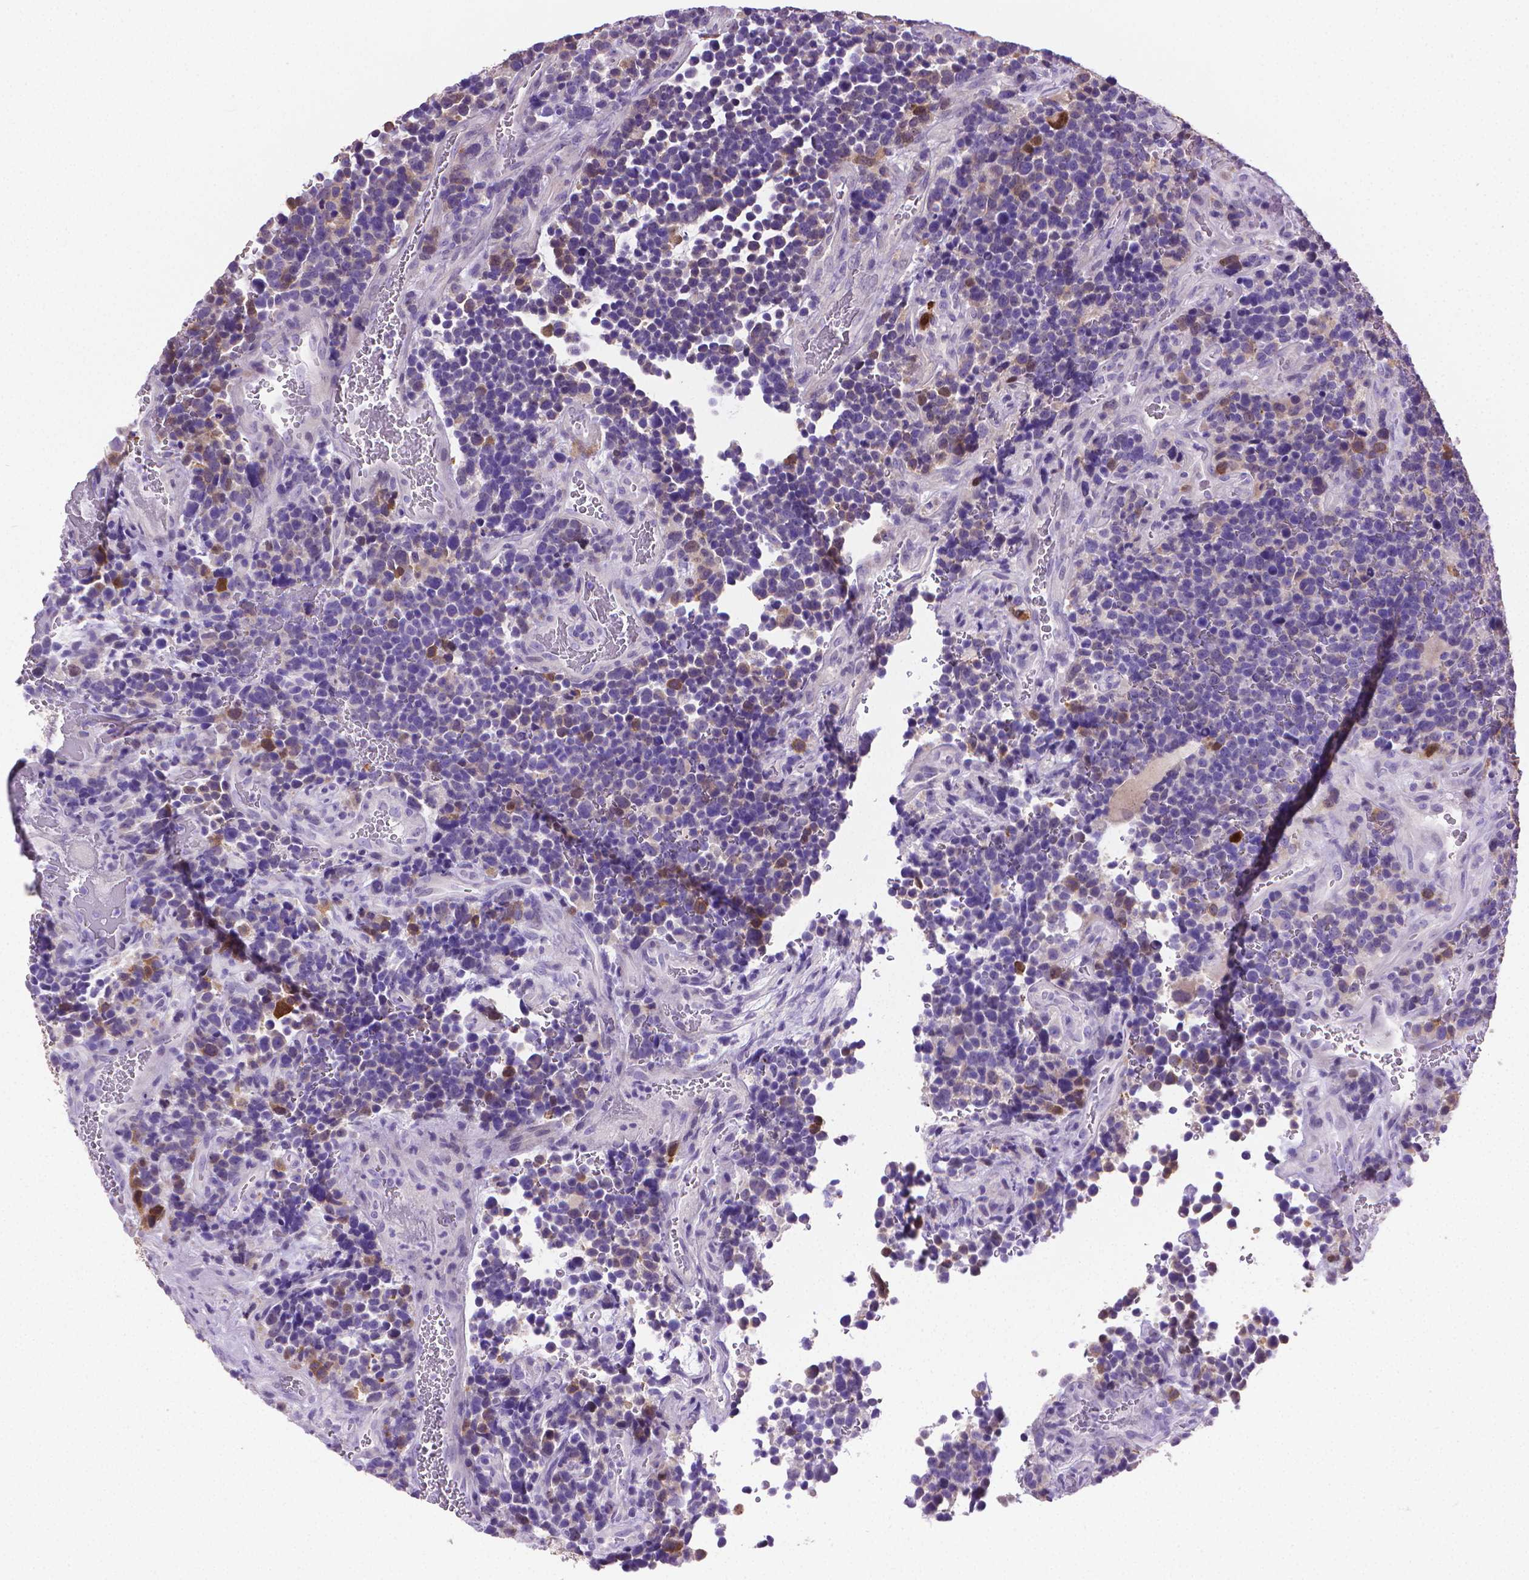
{"staining": {"intensity": "moderate", "quantity": "<25%", "location": "cytoplasmic/membranous"}, "tissue": "glioma", "cell_type": "Tumor cells", "image_type": "cancer", "snomed": [{"axis": "morphology", "description": "Glioma, malignant, High grade"}, {"axis": "topography", "description": "Brain"}], "caption": "Moderate cytoplasmic/membranous staining is present in about <25% of tumor cells in malignant glioma (high-grade). (IHC, brightfield microscopy, high magnification).", "gene": "PNMA2", "patient": {"sex": "male", "age": 33}}